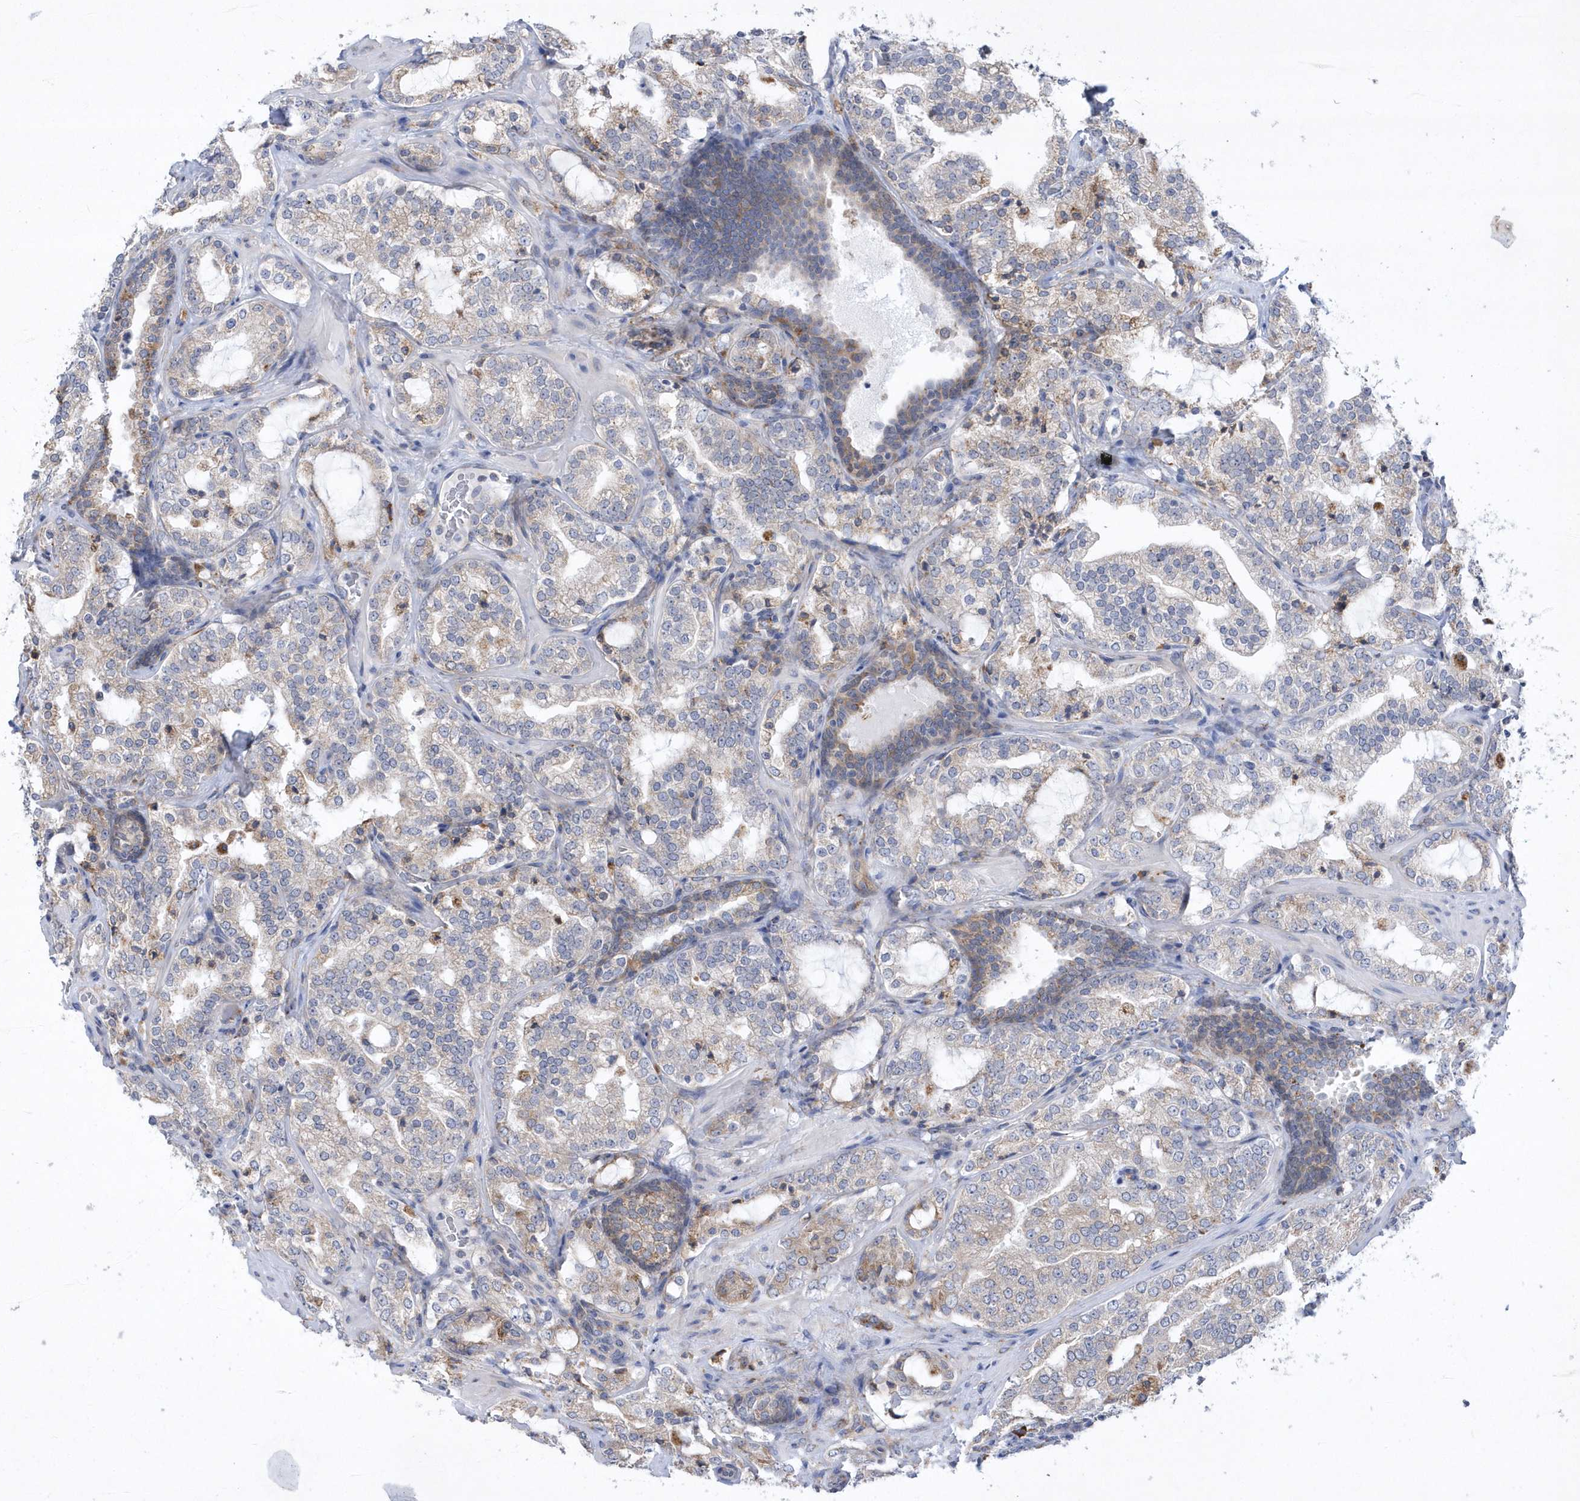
{"staining": {"intensity": "weak", "quantity": "<25%", "location": "cytoplasmic/membranous"}, "tissue": "prostate cancer", "cell_type": "Tumor cells", "image_type": "cancer", "snomed": [{"axis": "morphology", "description": "Adenocarcinoma, High grade"}, {"axis": "topography", "description": "Prostate"}], "caption": "This is a photomicrograph of immunohistochemistry (IHC) staining of prostate cancer (high-grade adenocarcinoma), which shows no expression in tumor cells.", "gene": "MED31", "patient": {"sex": "male", "age": 64}}